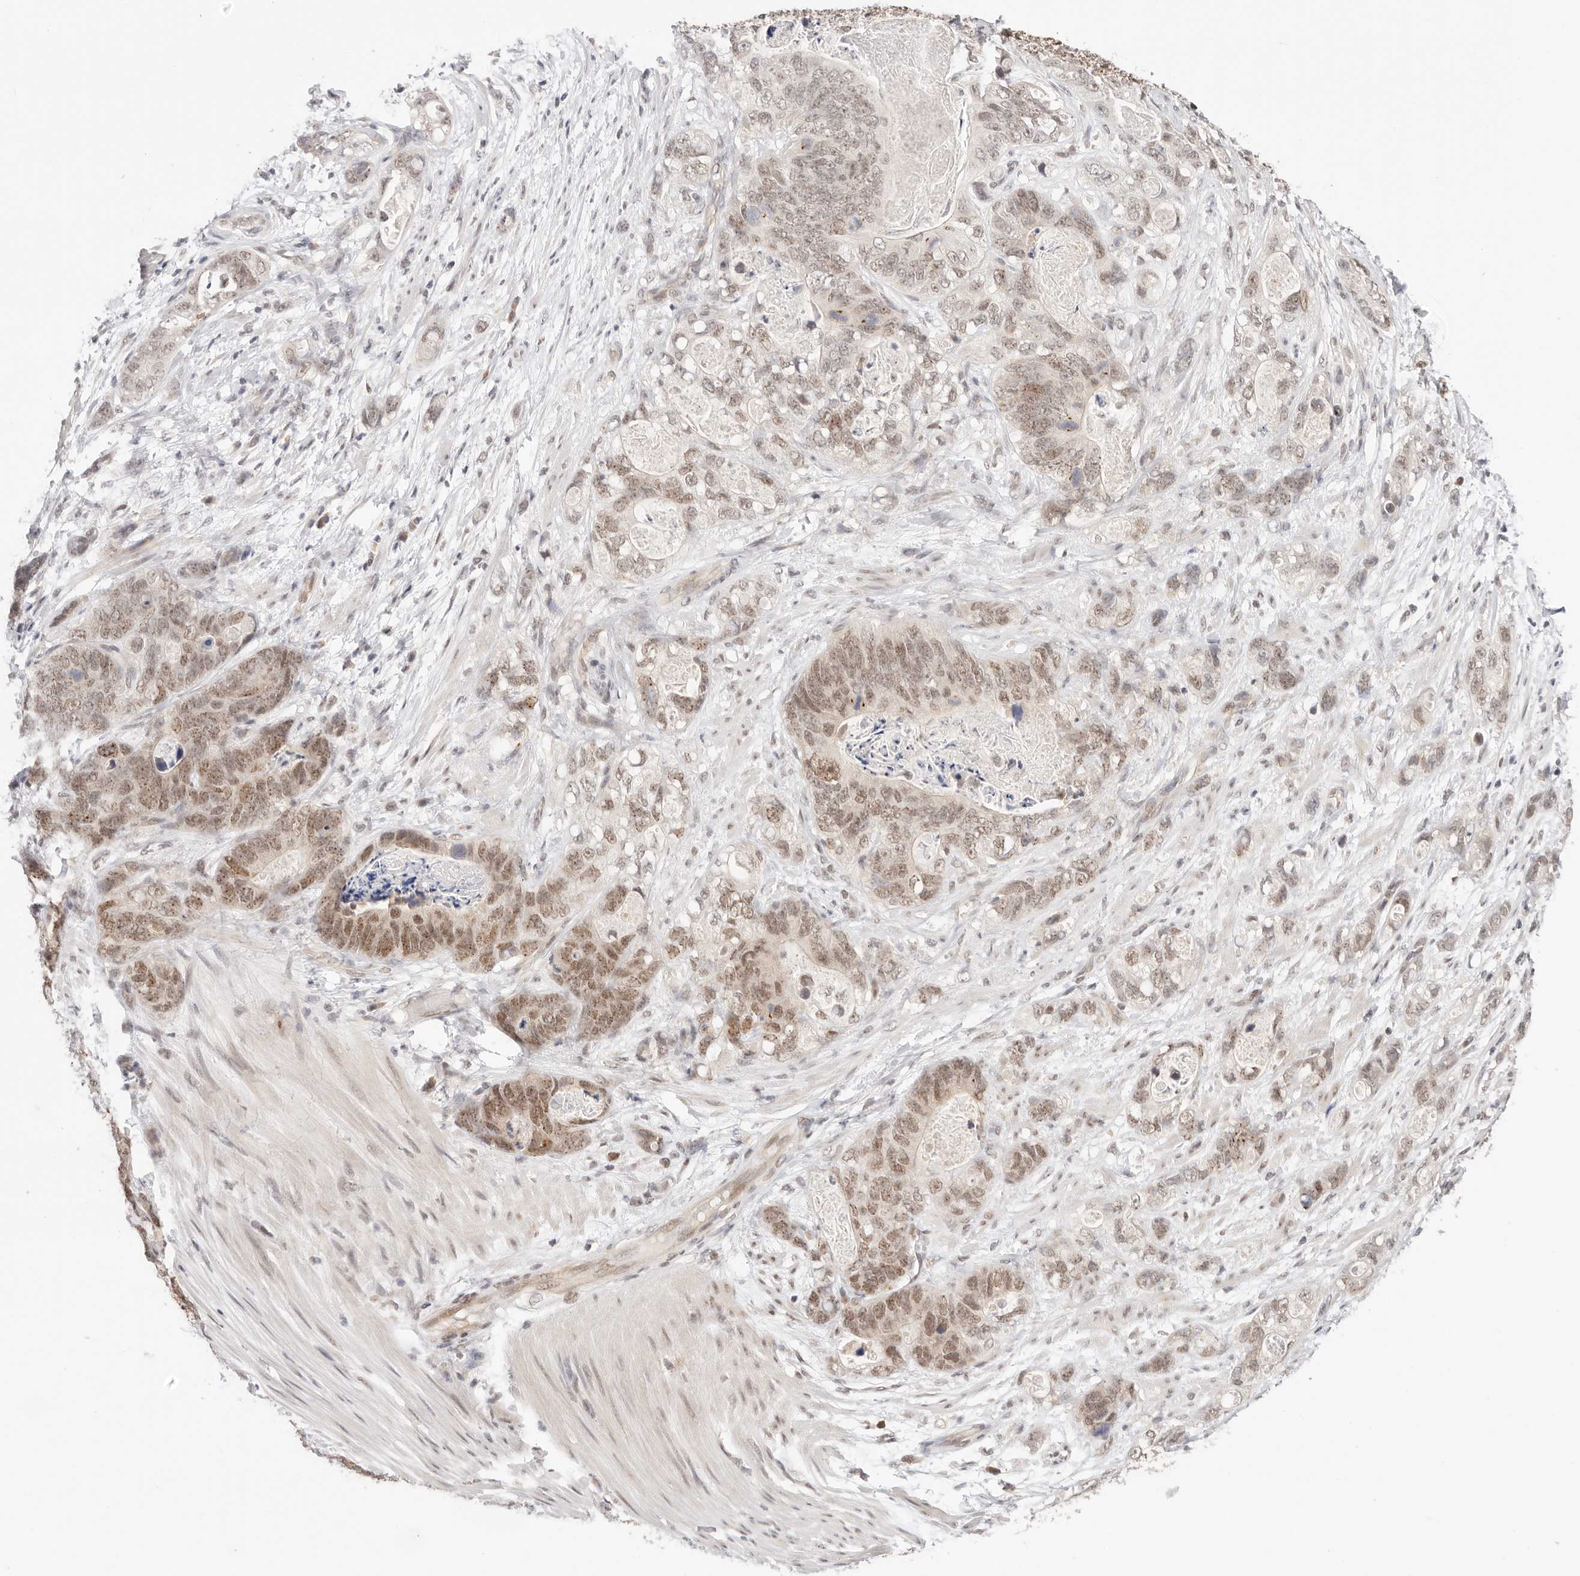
{"staining": {"intensity": "moderate", "quantity": ">75%", "location": "nuclear"}, "tissue": "stomach cancer", "cell_type": "Tumor cells", "image_type": "cancer", "snomed": [{"axis": "morphology", "description": "Normal tissue, NOS"}, {"axis": "morphology", "description": "Adenocarcinoma, NOS"}, {"axis": "topography", "description": "Stomach"}], "caption": "Tumor cells display moderate nuclear expression in approximately >75% of cells in stomach adenocarcinoma.", "gene": "RFC3", "patient": {"sex": "female", "age": 89}}